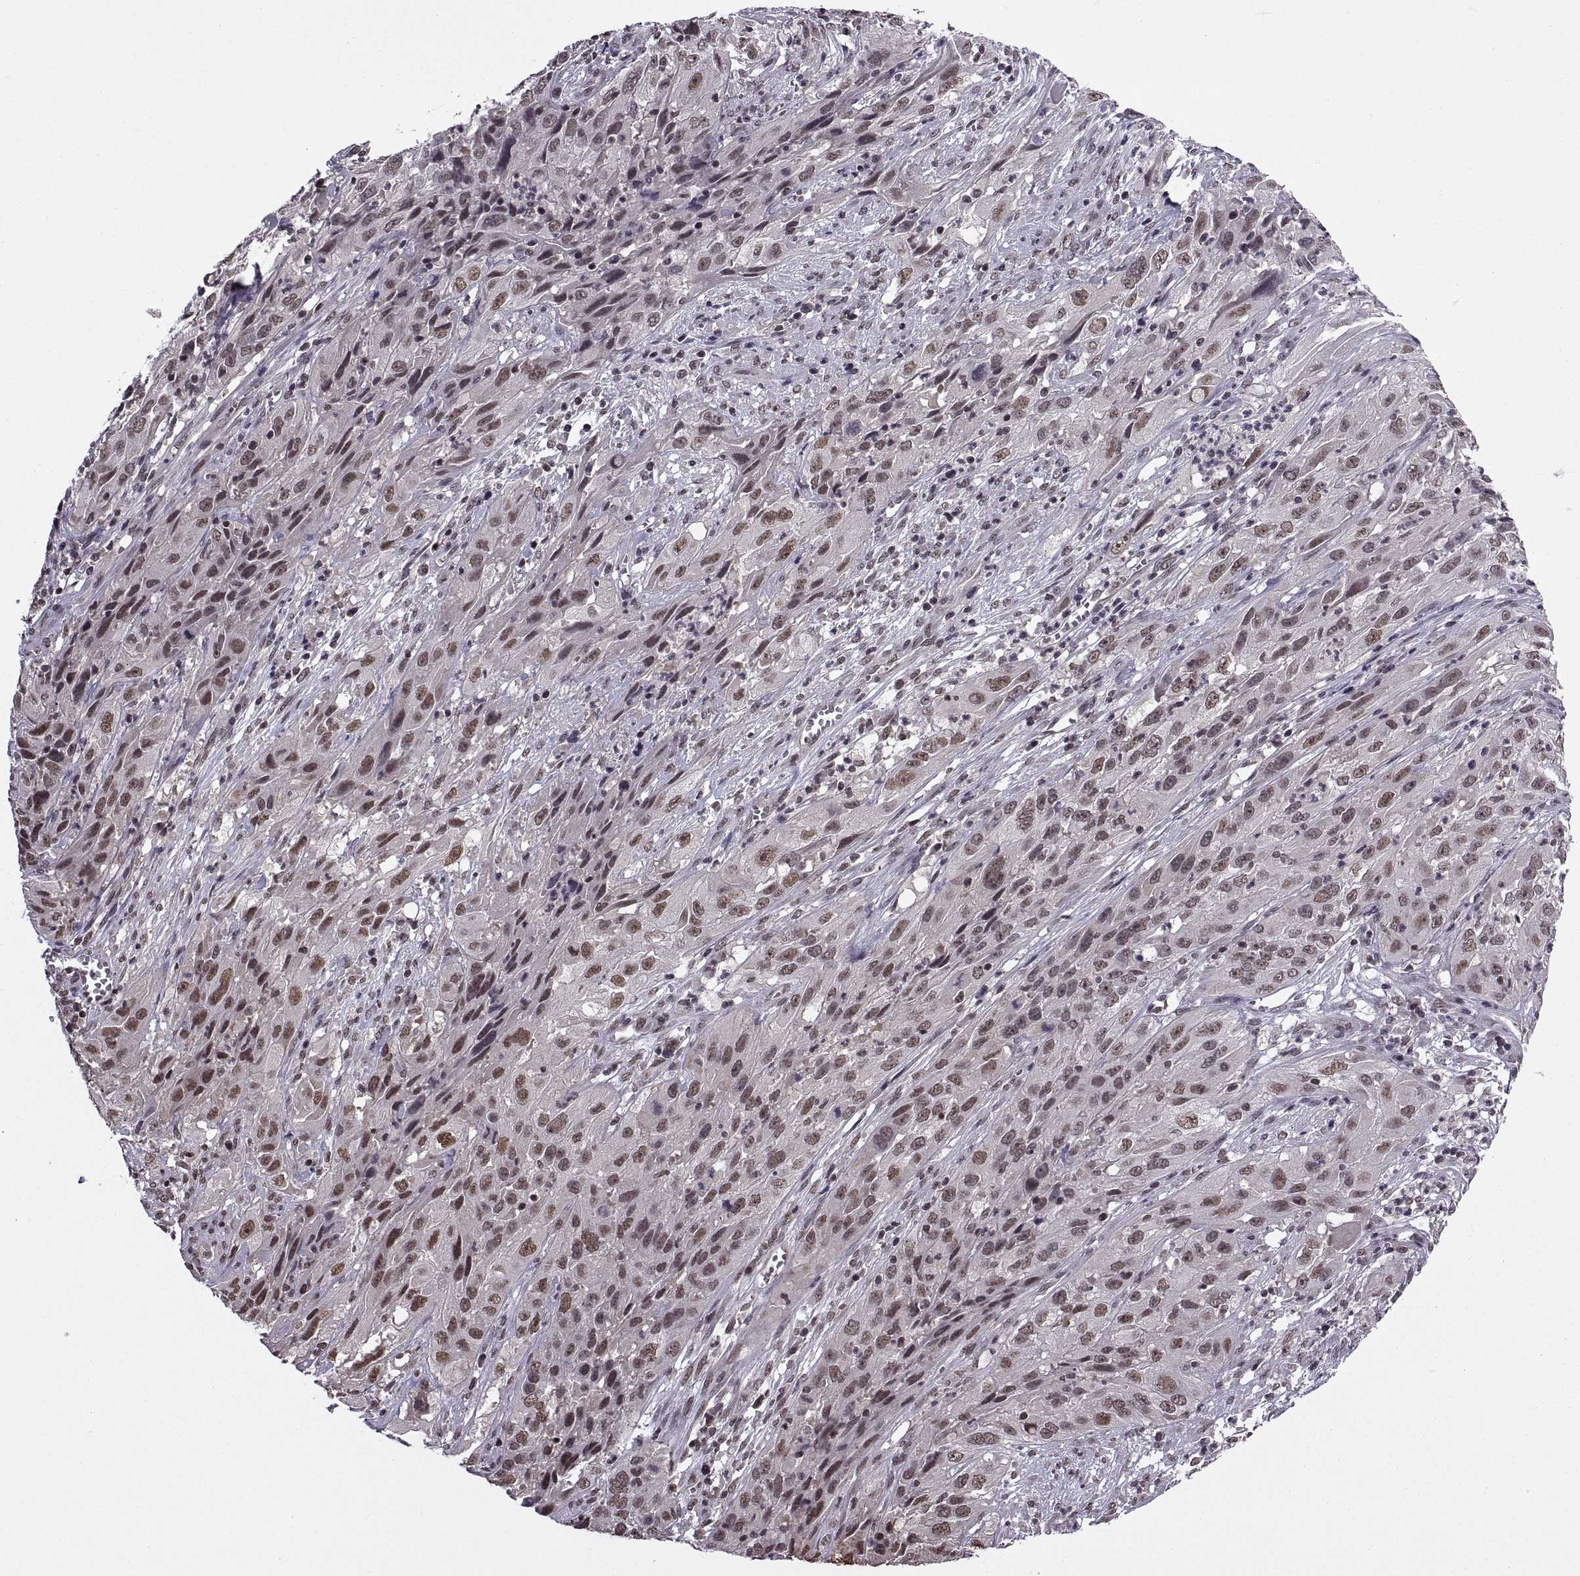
{"staining": {"intensity": "moderate", "quantity": ">75%", "location": "nuclear"}, "tissue": "cervical cancer", "cell_type": "Tumor cells", "image_type": "cancer", "snomed": [{"axis": "morphology", "description": "Squamous cell carcinoma, NOS"}, {"axis": "topography", "description": "Cervix"}], "caption": "Immunohistochemistry photomicrograph of cervical cancer (squamous cell carcinoma) stained for a protein (brown), which displays medium levels of moderate nuclear positivity in about >75% of tumor cells.", "gene": "INTS3", "patient": {"sex": "female", "age": 32}}